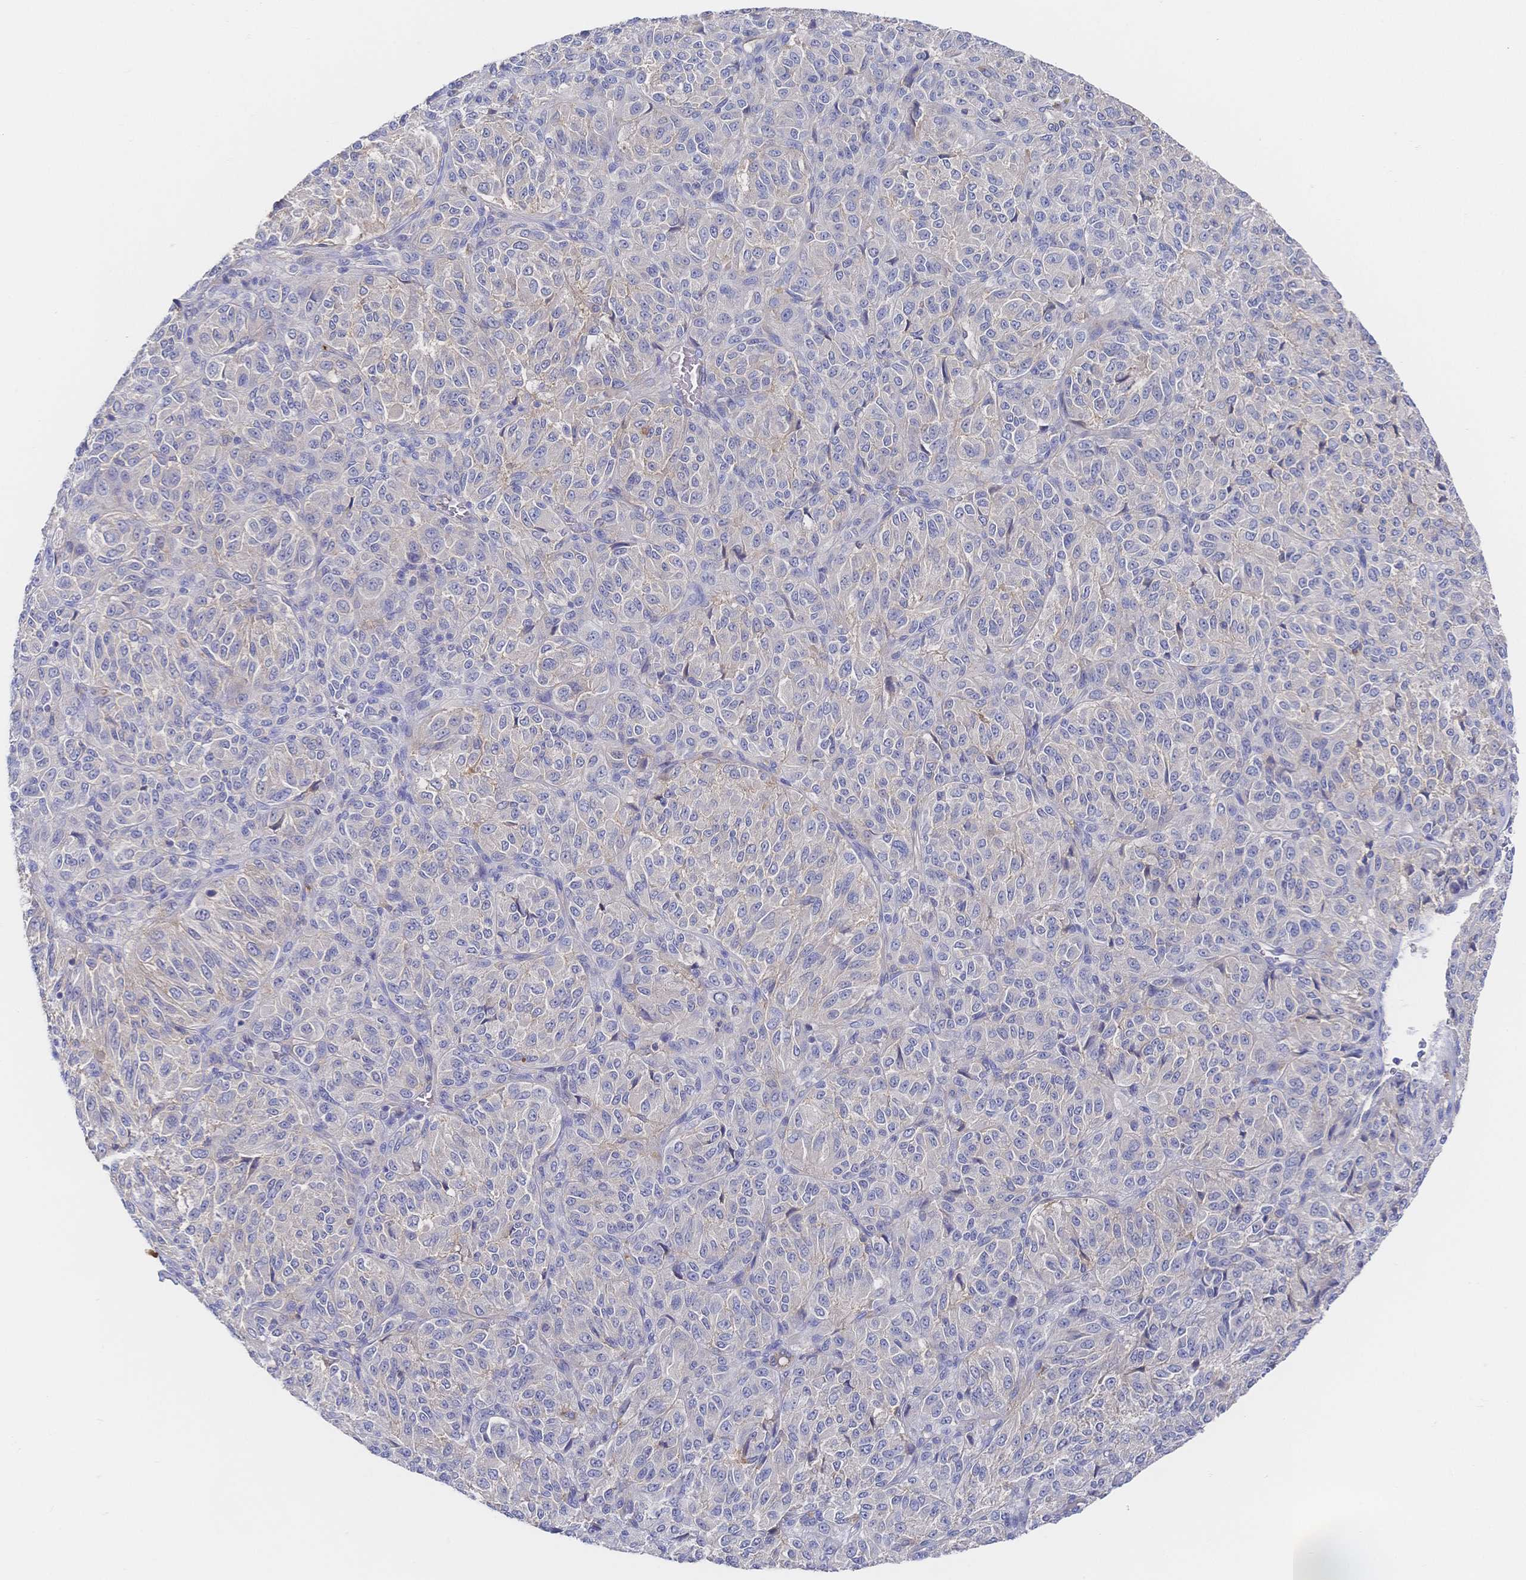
{"staining": {"intensity": "negative", "quantity": "none", "location": "none"}, "tissue": "melanoma", "cell_type": "Tumor cells", "image_type": "cancer", "snomed": [{"axis": "morphology", "description": "Malignant melanoma, Metastatic site"}, {"axis": "topography", "description": "Brain"}], "caption": "An image of melanoma stained for a protein demonstrates no brown staining in tumor cells.", "gene": "F11R", "patient": {"sex": "female", "age": 56}}